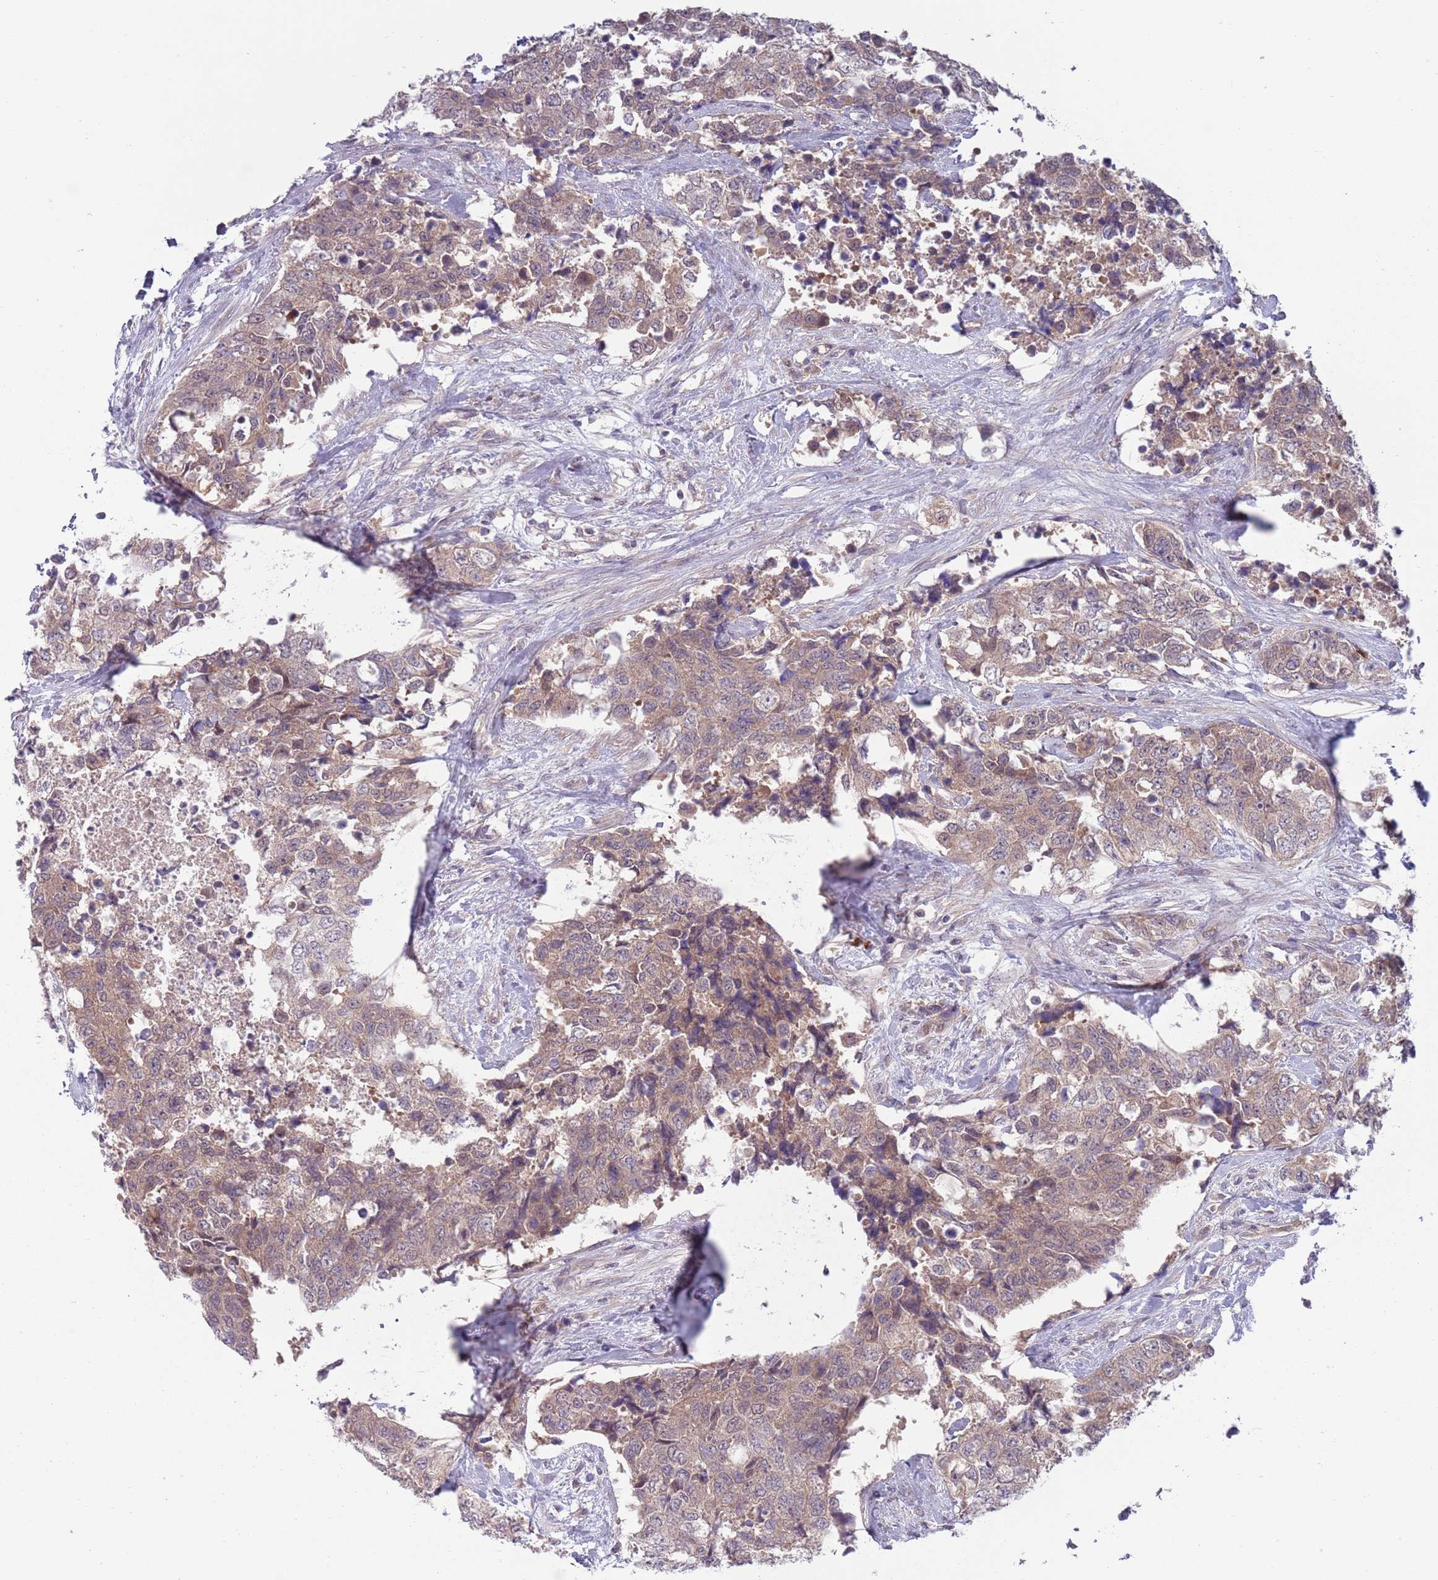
{"staining": {"intensity": "weak", "quantity": "25%-75%", "location": "cytoplasmic/membranous"}, "tissue": "urothelial cancer", "cell_type": "Tumor cells", "image_type": "cancer", "snomed": [{"axis": "morphology", "description": "Urothelial carcinoma, High grade"}, {"axis": "topography", "description": "Urinary bladder"}], "caption": "Urothelial cancer stained with DAB immunohistochemistry (IHC) exhibits low levels of weak cytoplasmic/membranous expression in approximately 25%-75% of tumor cells.", "gene": "TYW1", "patient": {"sex": "female", "age": 78}}